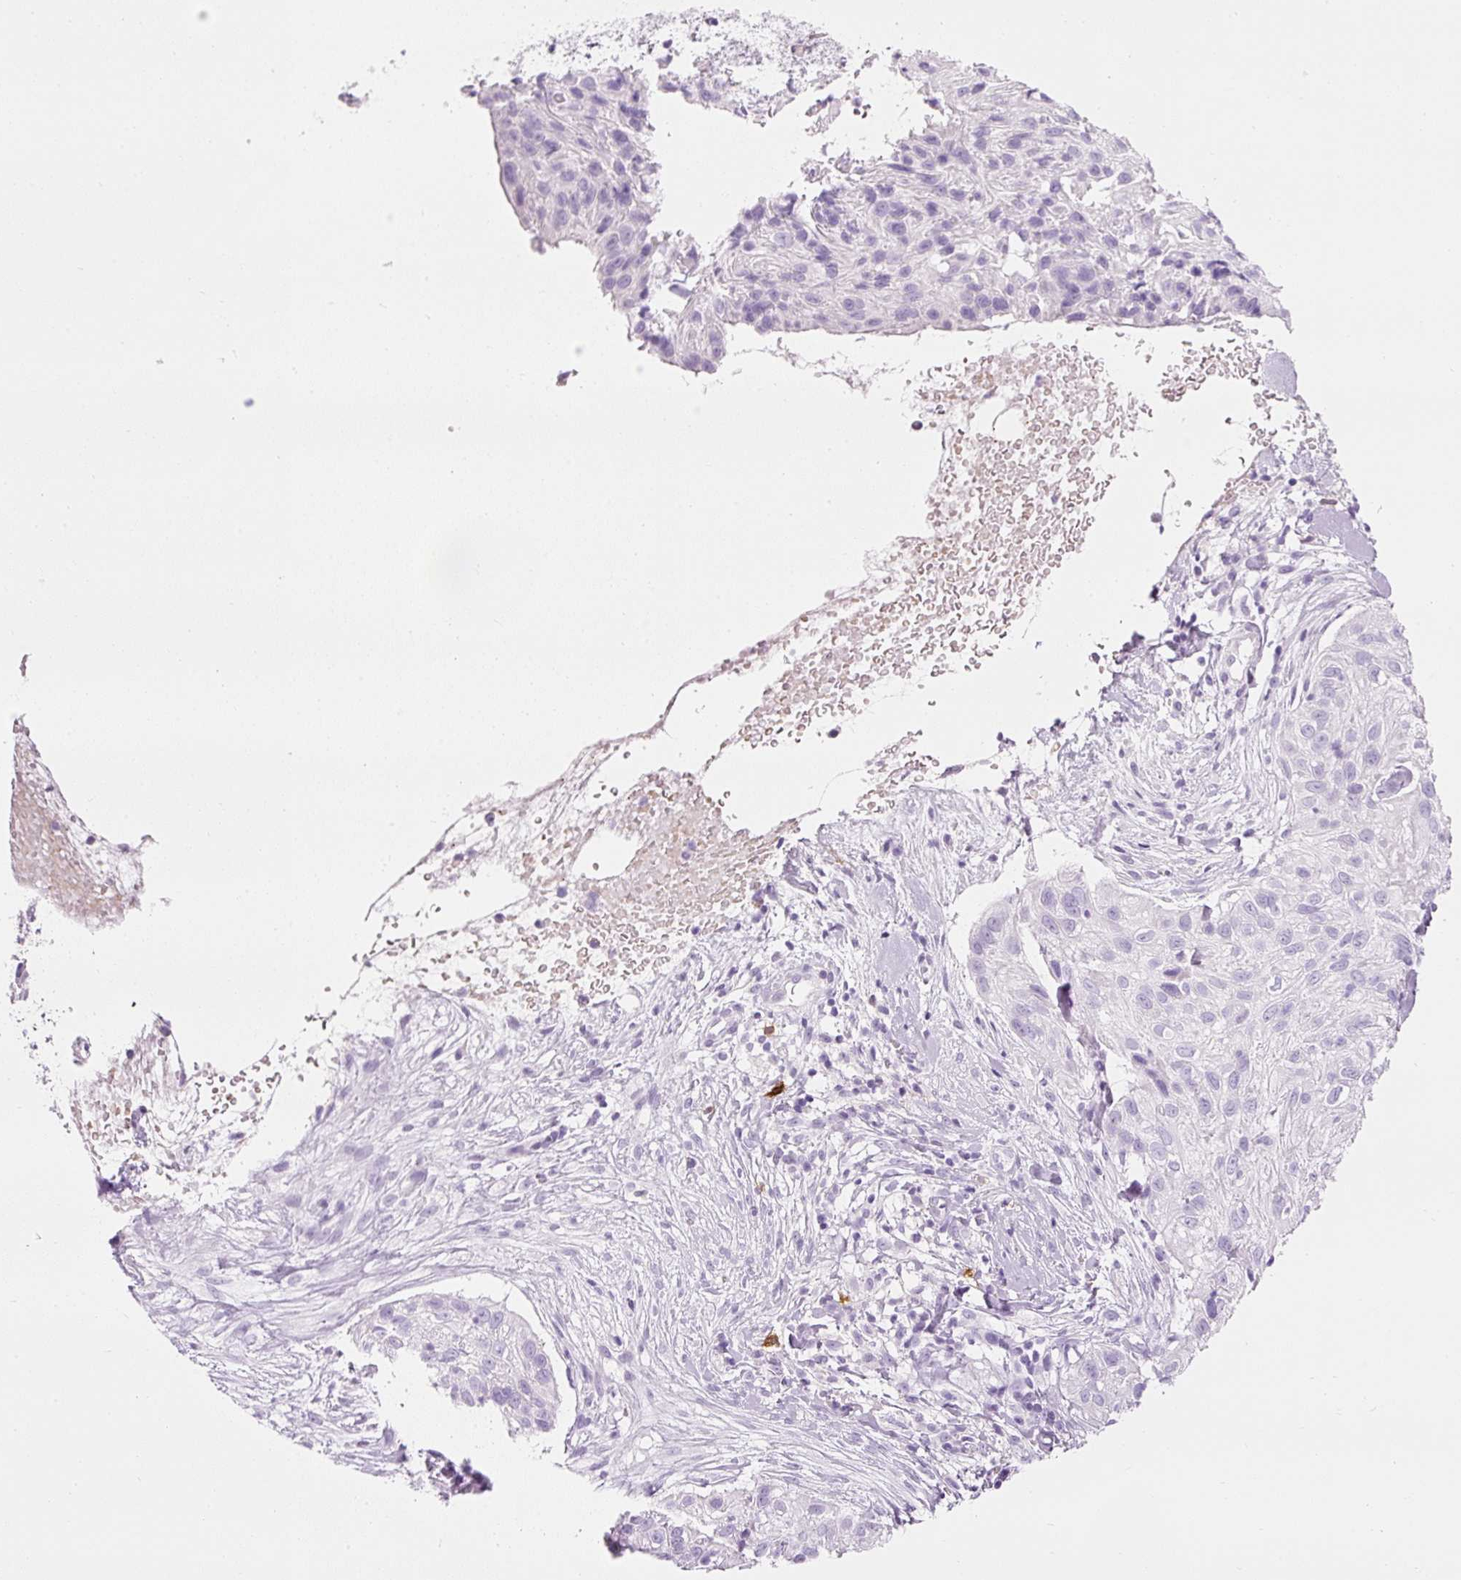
{"staining": {"intensity": "negative", "quantity": "none", "location": "none"}, "tissue": "skin cancer", "cell_type": "Tumor cells", "image_type": "cancer", "snomed": [{"axis": "morphology", "description": "Squamous cell carcinoma, NOS"}, {"axis": "topography", "description": "Skin"}], "caption": "Immunohistochemistry of human squamous cell carcinoma (skin) shows no staining in tumor cells.", "gene": "CMA1", "patient": {"sex": "male", "age": 82}}